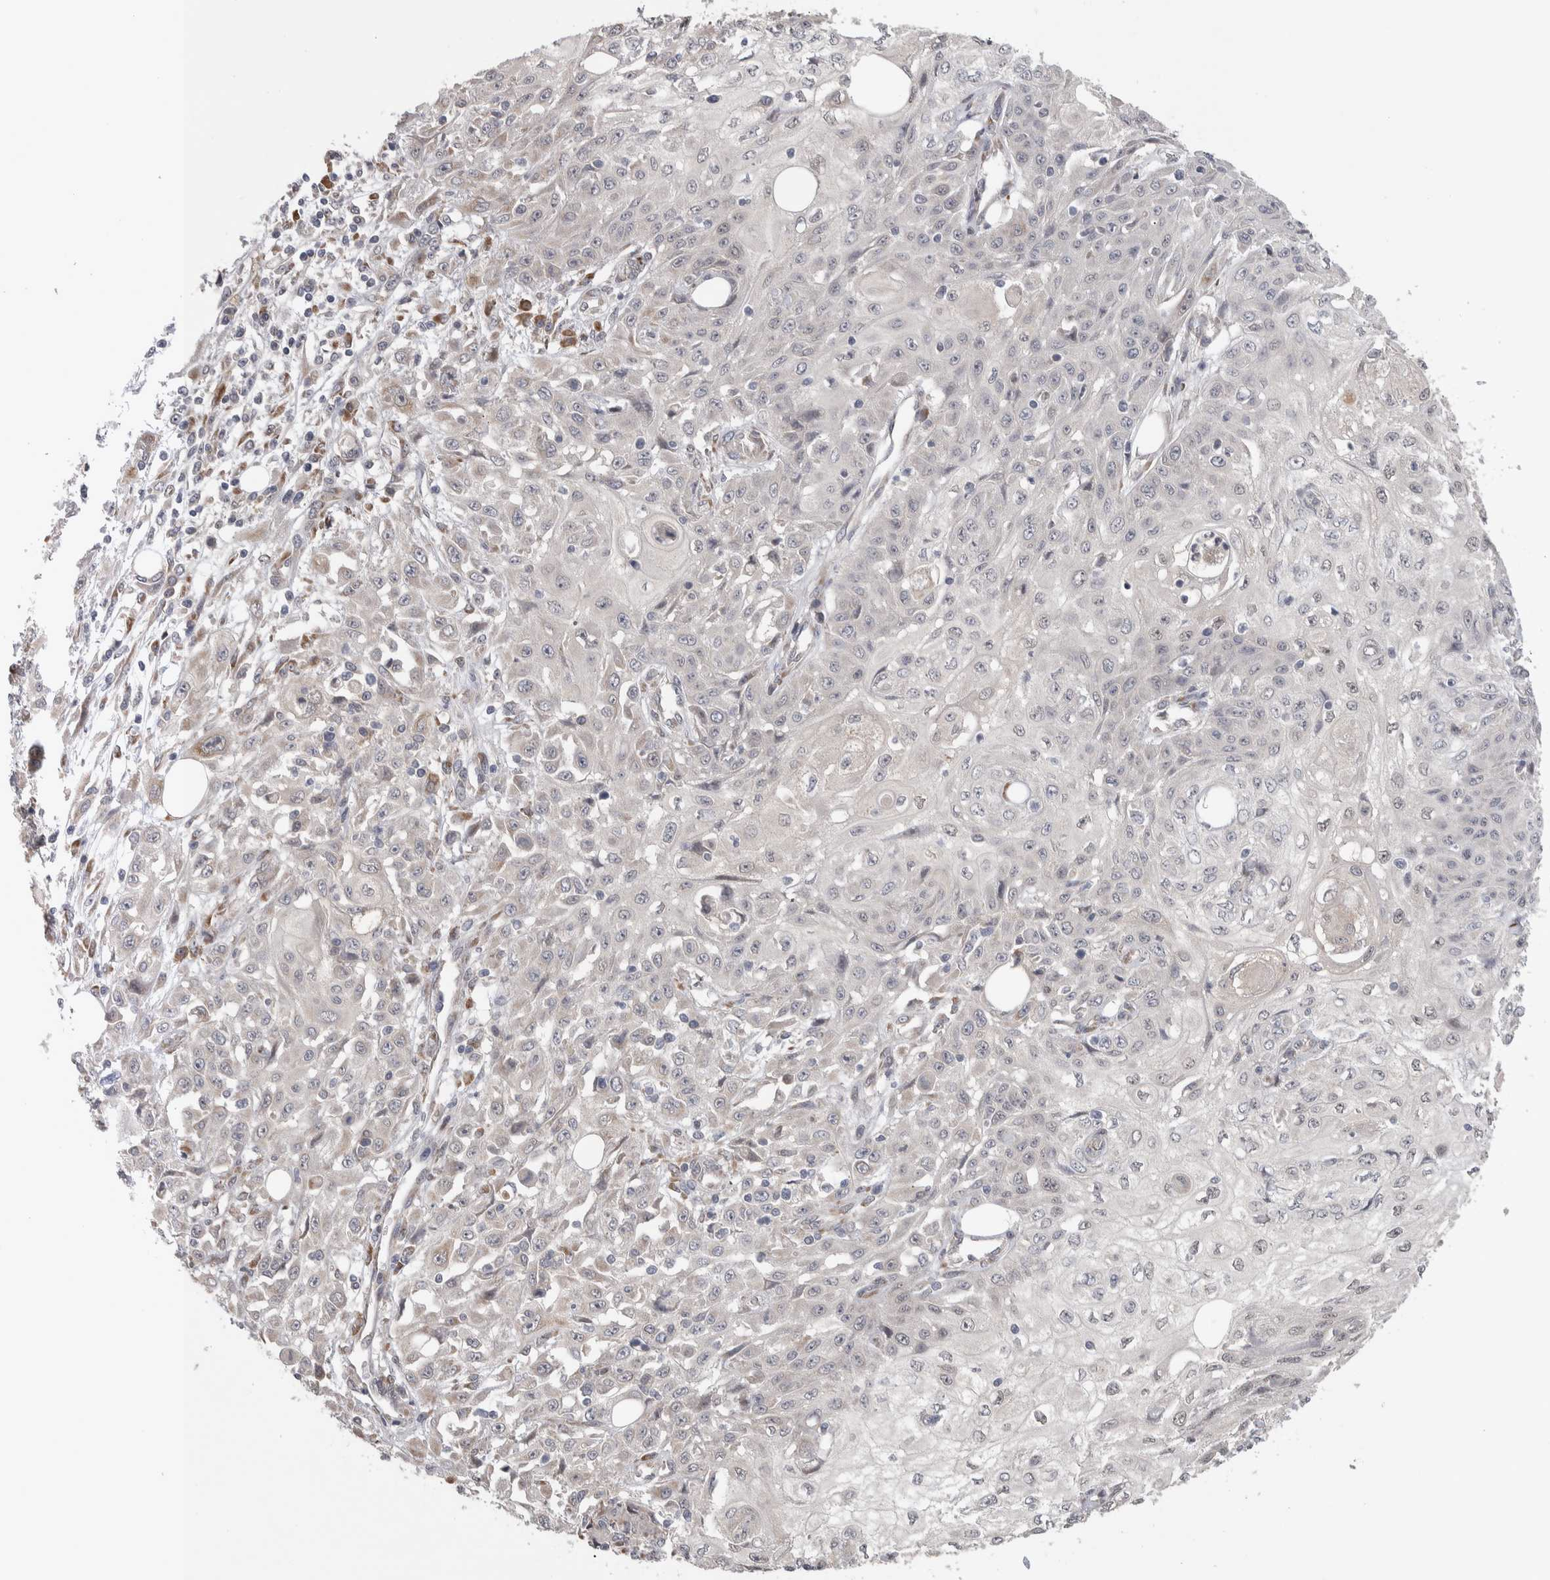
{"staining": {"intensity": "negative", "quantity": "none", "location": "none"}, "tissue": "skin cancer", "cell_type": "Tumor cells", "image_type": "cancer", "snomed": [{"axis": "morphology", "description": "Squamous cell carcinoma, NOS"}, {"axis": "morphology", "description": "Squamous cell carcinoma, metastatic, NOS"}, {"axis": "topography", "description": "Skin"}, {"axis": "topography", "description": "Lymph node"}], "caption": "This image is of squamous cell carcinoma (skin) stained with IHC to label a protein in brown with the nuclei are counter-stained blue. There is no staining in tumor cells.", "gene": "CUL2", "patient": {"sex": "male", "age": 75}}